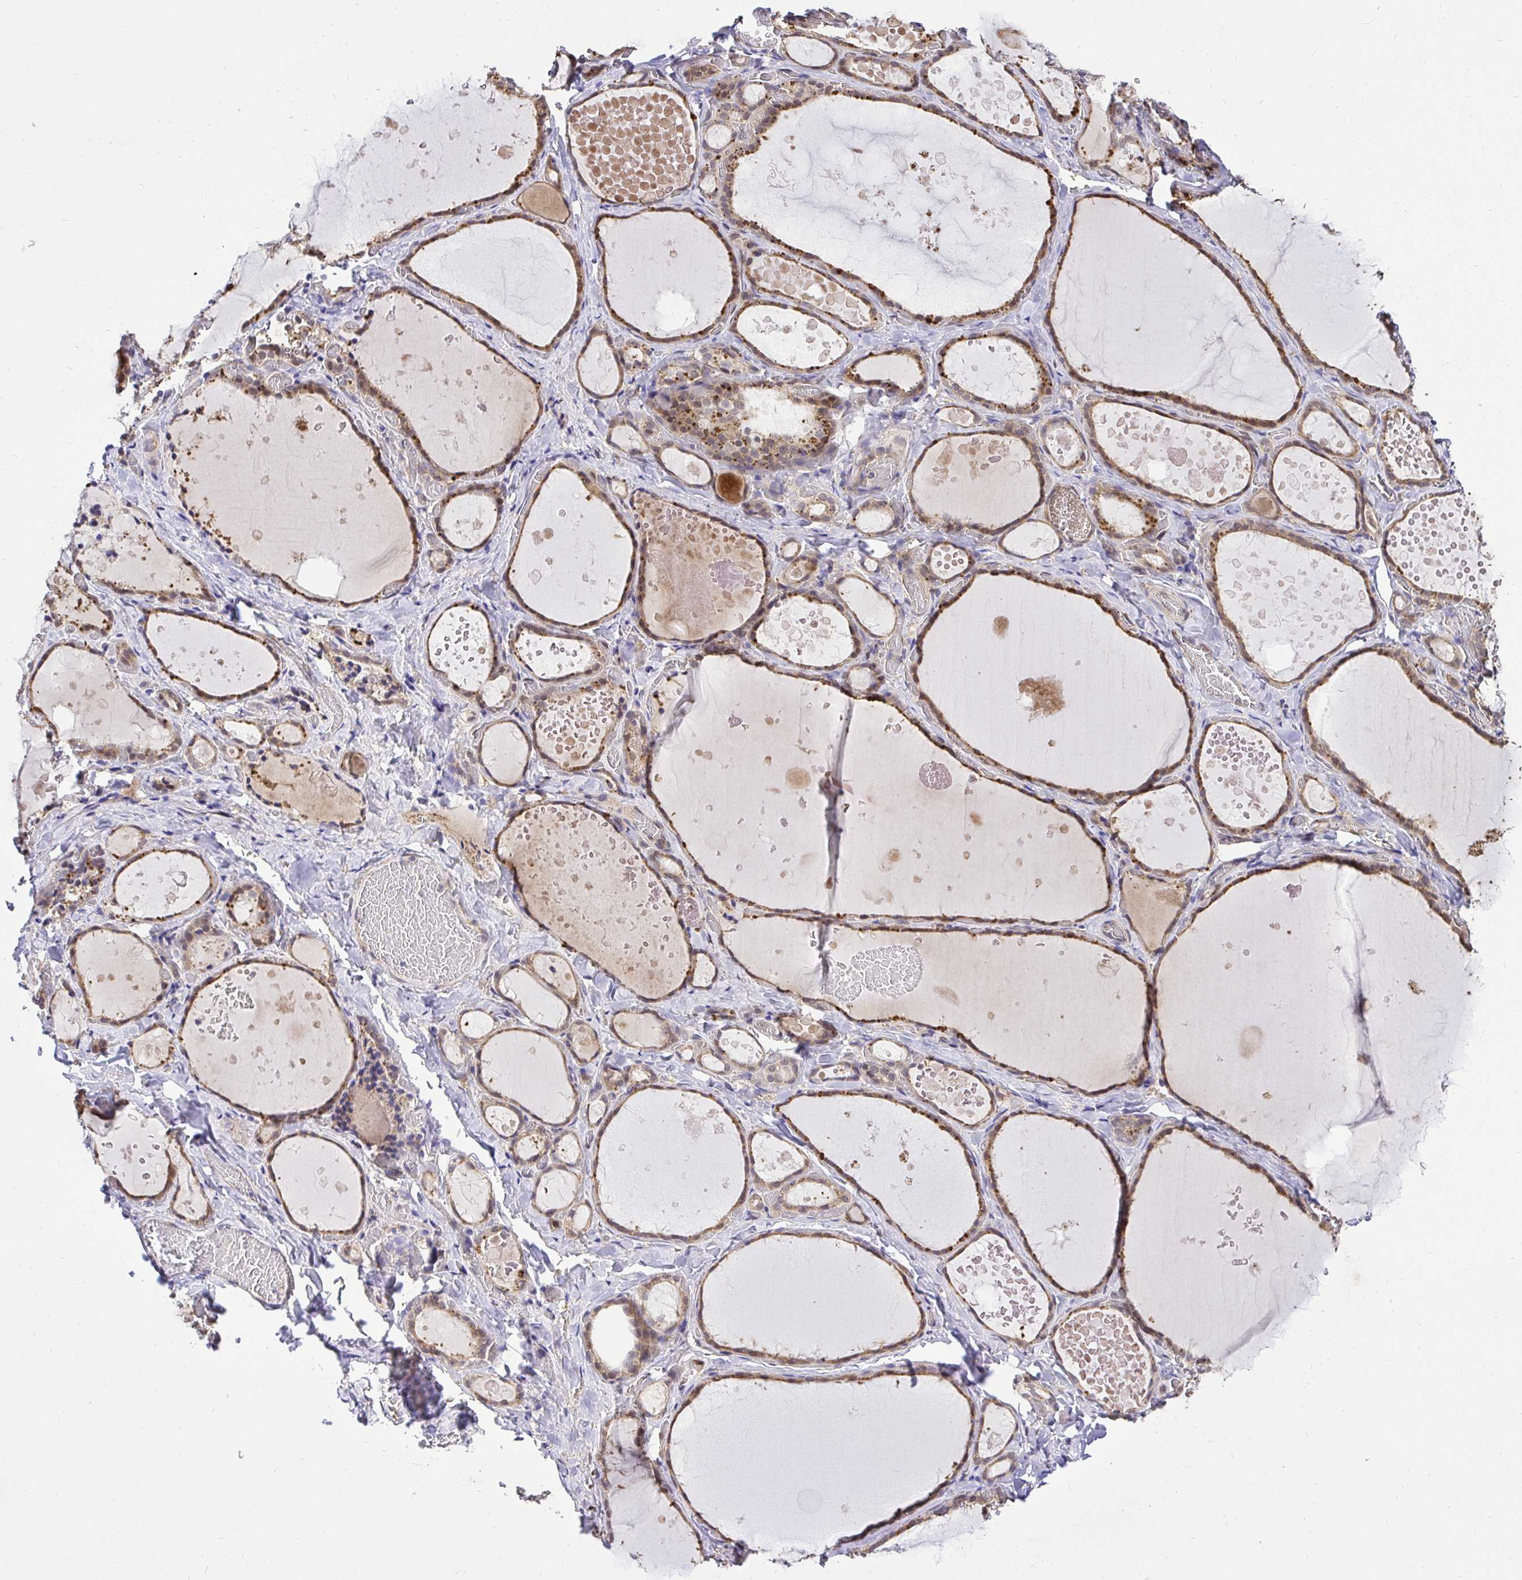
{"staining": {"intensity": "moderate", "quantity": ">75%", "location": "cytoplasmic/membranous"}, "tissue": "thyroid gland", "cell_type": "Glandular cells", "image_type": "normal", "snomed": [{"axis": "morphology", "description": "Normal tissue, NOS"}, {"axis": "topography", "description": "Thyroid gland"}], "caption": "Benign thyroid gland was stained to show a protein in brown. There is medium levels of moderate cytoplasmic/membranous expression in approximately >75% of glandular cells.", "gene": "CCDC122", "patient": {"sex": "female", "age": 56}}